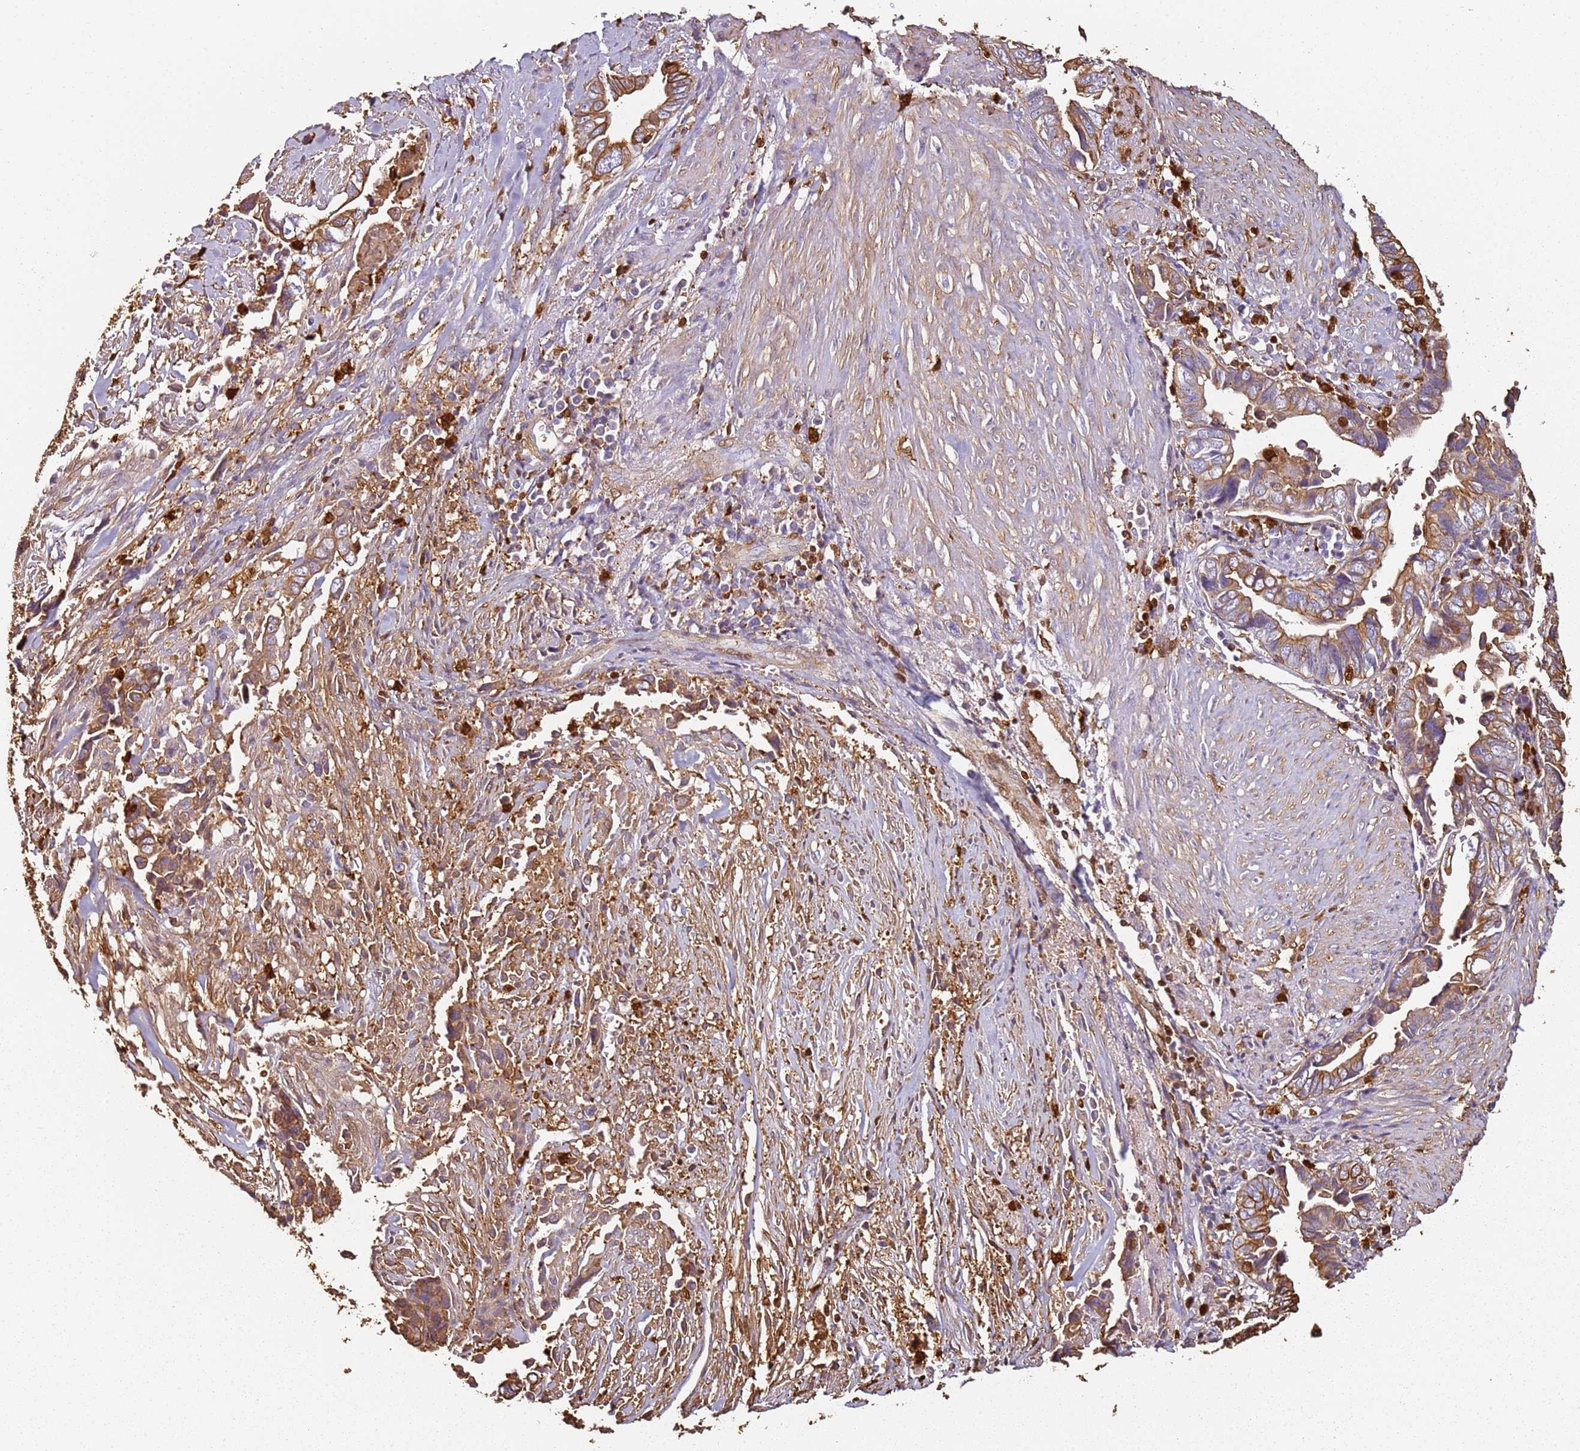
{"staining": {"intensity": "moderate", "quantity": ">75%", "location": "cytoplasmic/membranous"}, "tissue": "liver cancer", "cell_type": "Tumor cells", "image_type": "cancer", "snomed": [{"axis": "morphology", "description": "Cholangiocarcinoma"}, {"axis": "topography", "description": "Liver"}], "caption": "A brown stain shows moderate cytoplasmic/membranous positivity of a protein in cholangiocarcinoma (liver) tumor cells.", "gene": "S100A4", "patient": {"sex": "female", "age": 79}}